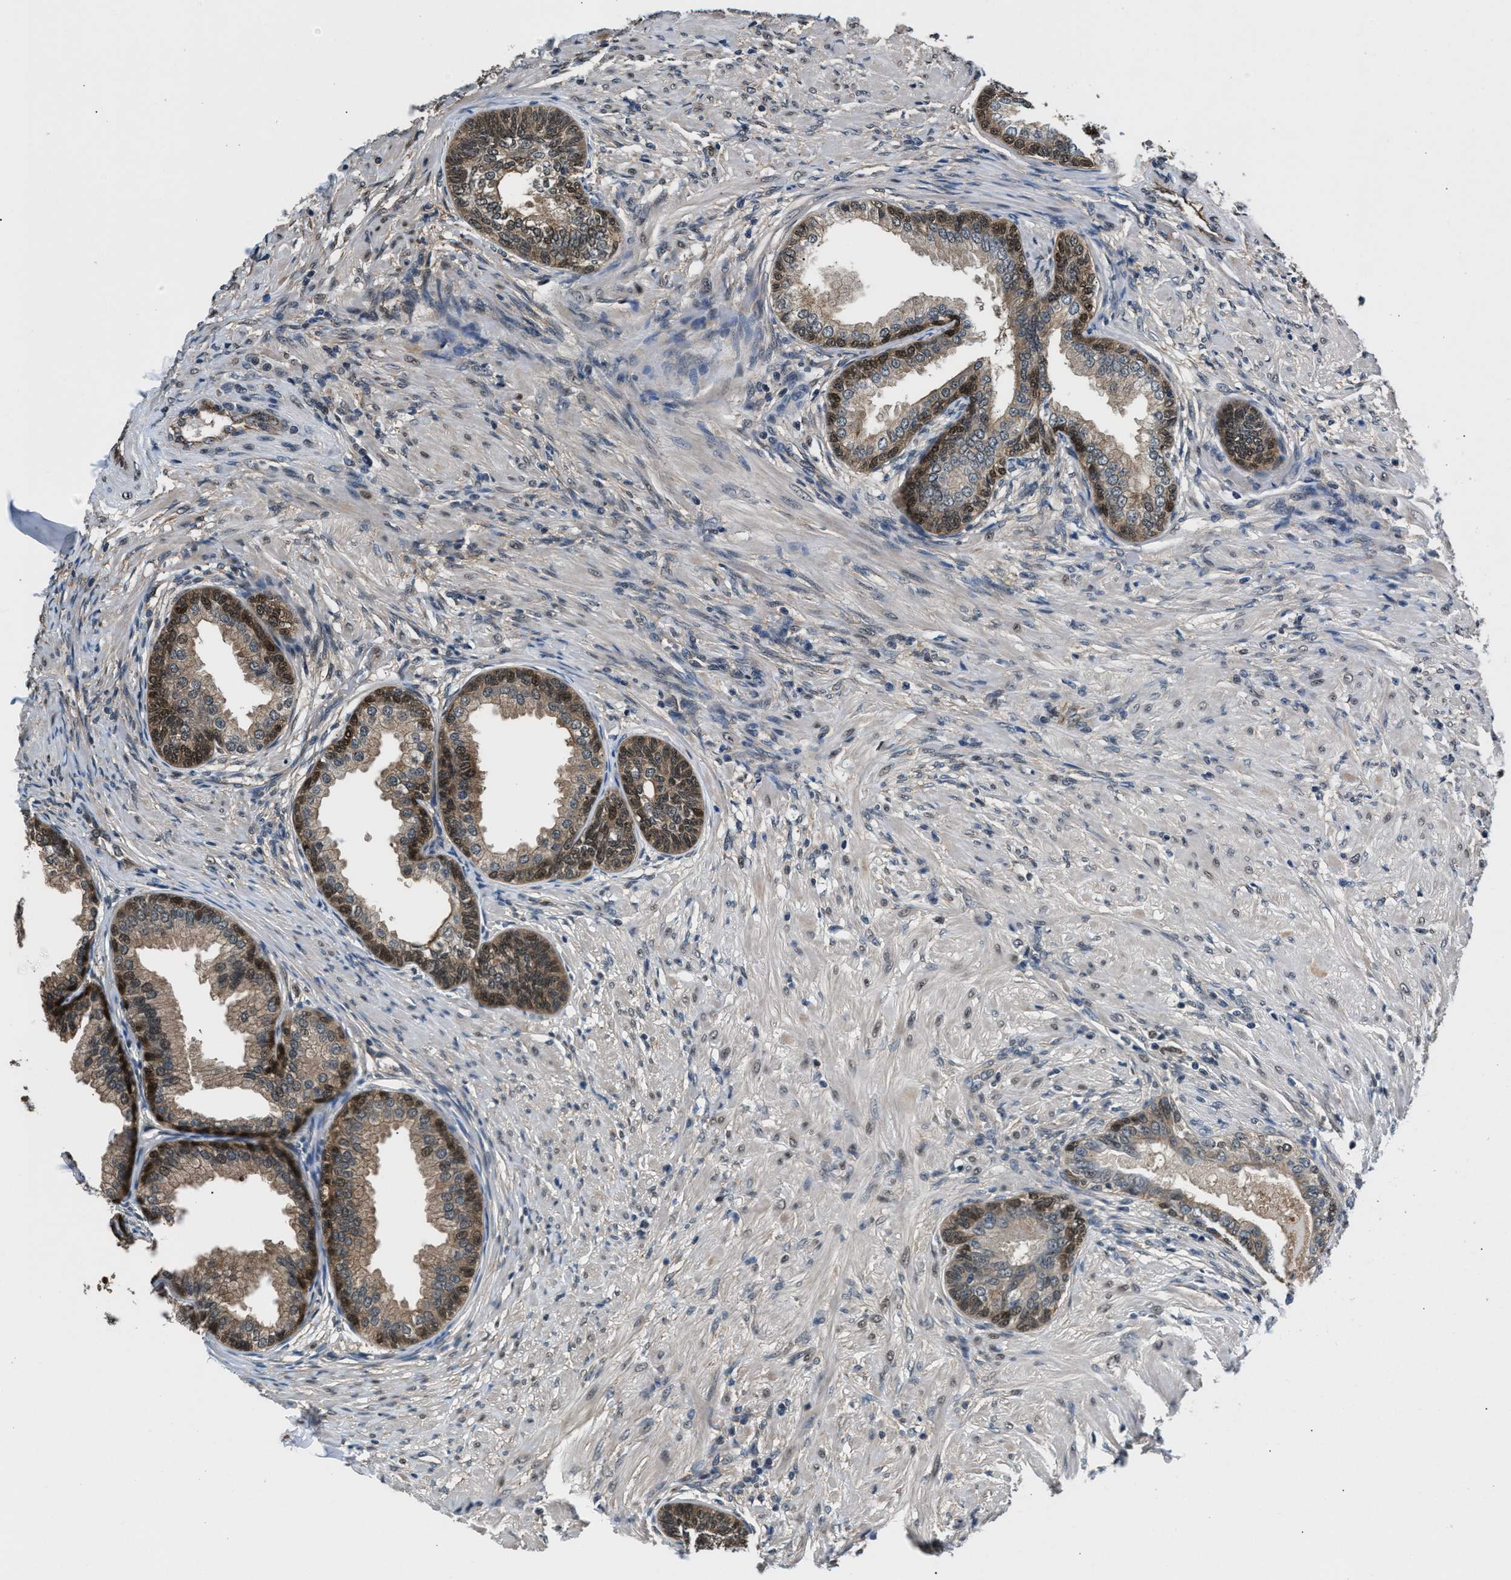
{"staining": {"intensity": "weak", "quantity": ">75%", "location": "cytoplasmic/membranous,nuclear"}, "tissue": "prostate", "cell_type": "Glandular cells", "image_type": "normal", "snomed": [{"axis": "morphology", "description": "Normal tissue, NOS"}, {"axis": "topography", "description": "Prostate"}], "caption": "Immunohistochemical staining of benign prostate displays low levels of weak cytoplasmic/membranous,nuclear staining in about >75% of glandular cells.", "gene": "RBM33", "patient": {"sex": "male", "age": 76}}